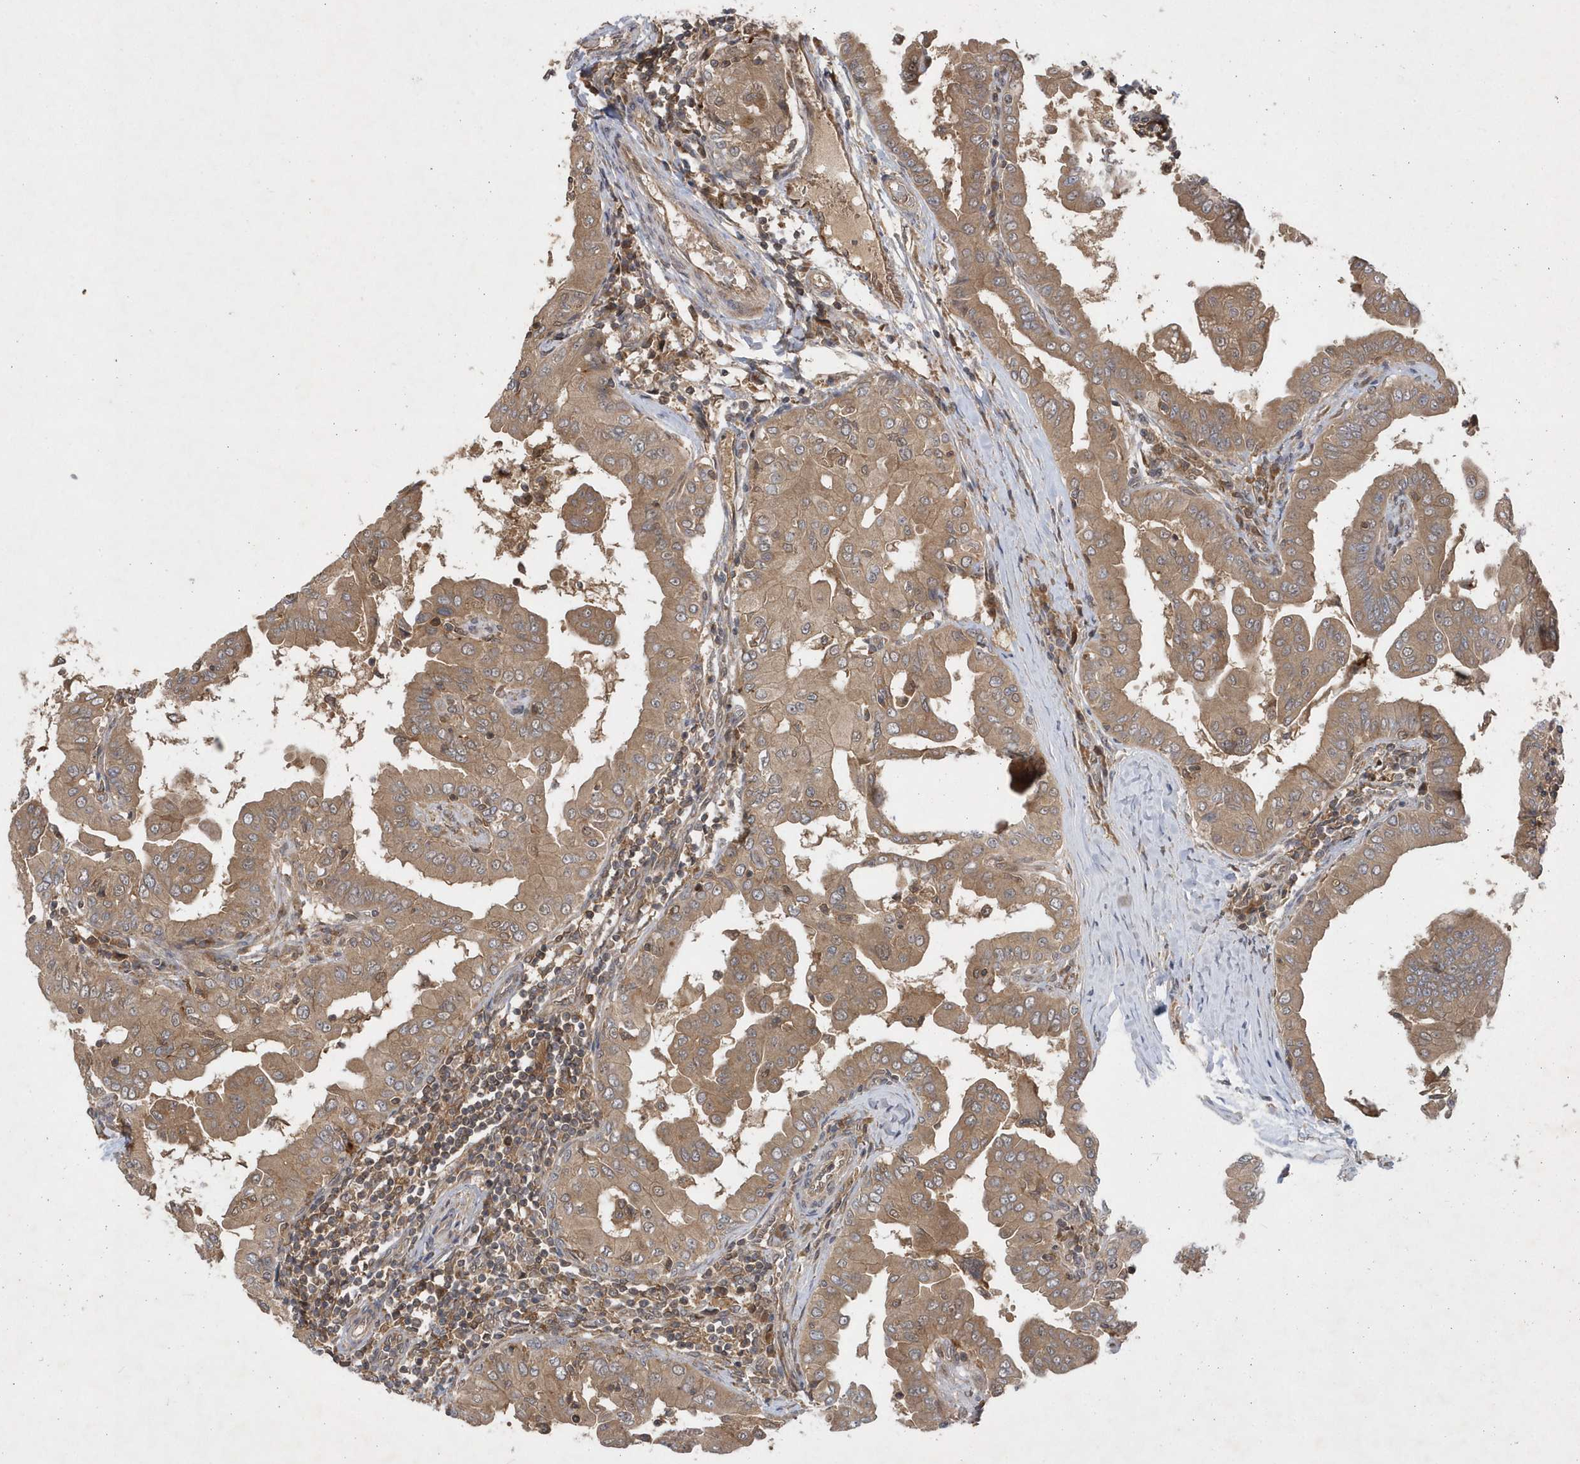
{"staining": {"intensity": "moderate", "quantity": ">75%", "location": "cytoplasmic/membranous"}, "tissue": "thyroid cancer", "cell_type": "Tumor cells", "image_type": "cancer", "snomed": [{"axis": "morphology", "description": "Papillary adenocarcinoma, NOS"}, {"axis": "topography", "description": "Thyroid gland"}], "caption": "Human papillary adenocarcinoma (thyroid) stained with a brown dye exhibits moderate cytoplasmic/membranous positive positivity in about >75% of tumor cells.", "gene": "GFM2", "patient": {"sex": "male", "age": 33}}